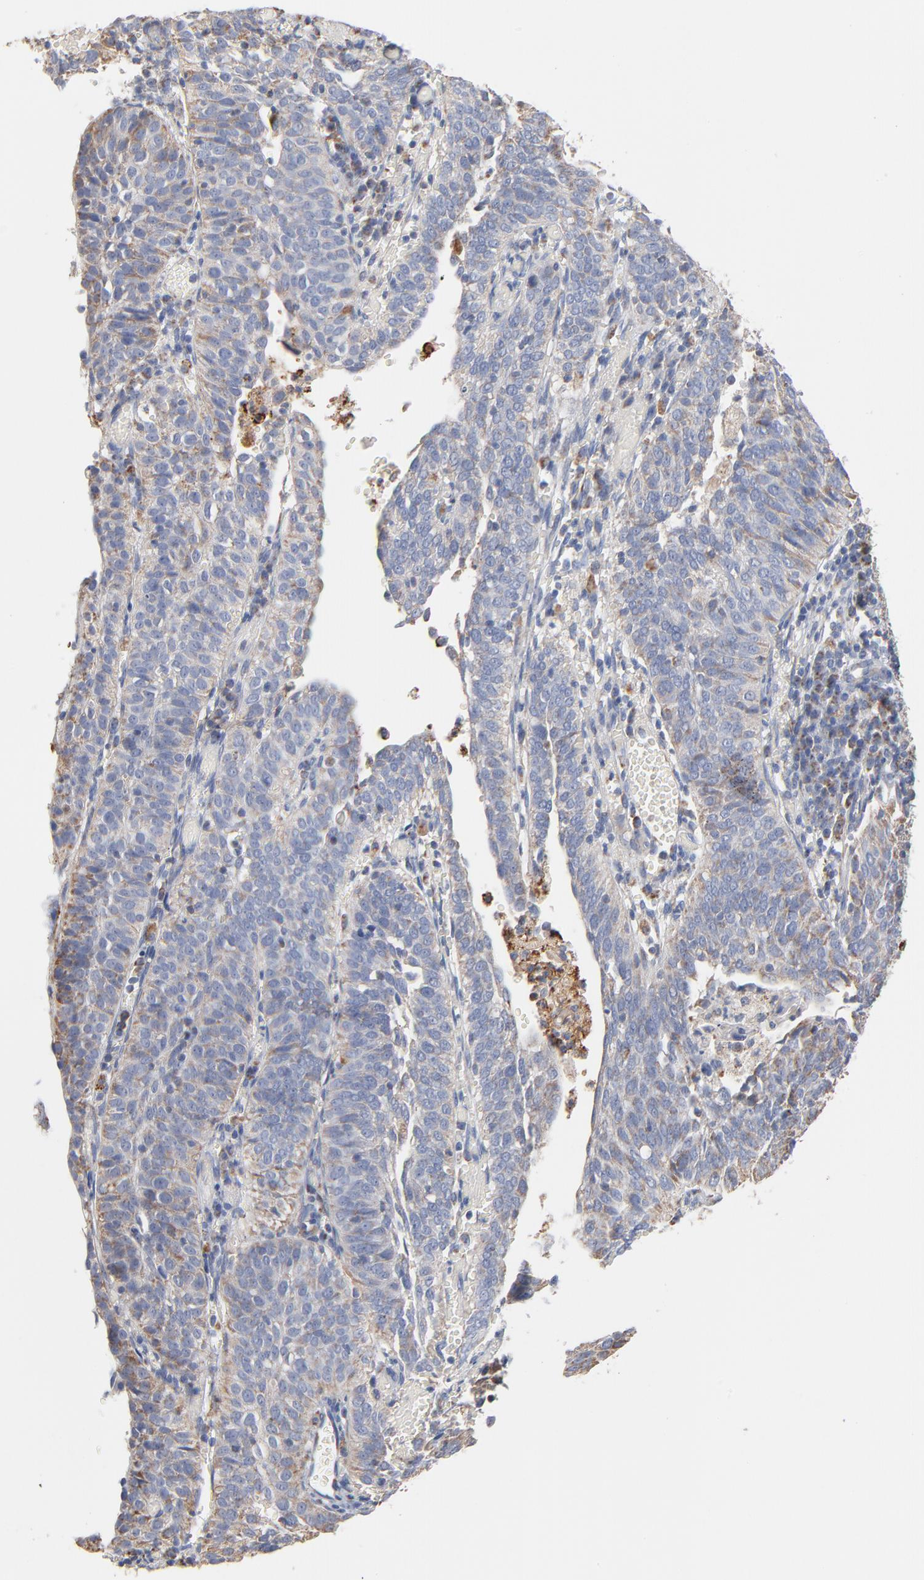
{"staining": {"intensity": "weak", "quantity": "25%-75%", "location": "cytoplasmic/membranous"}, "tissue": "cervical cancer", "cell_type": "Tumor cells", "image_type": "cancer", "snomed": [{"axis": "morphology", "description": "Squamous cell carcinoma, NOS"}, {"axis": "topography", "description": "Cervix"}], "caption": "Squamous cell carcinoma (cervical) stained for a protein (brown) shows weak cytoplasmic/membranous positive positivity in approximately 25%-75% of tumor cells.", "gene": "UQCRC1", "patient": {"sex": "female", "age": 39}}